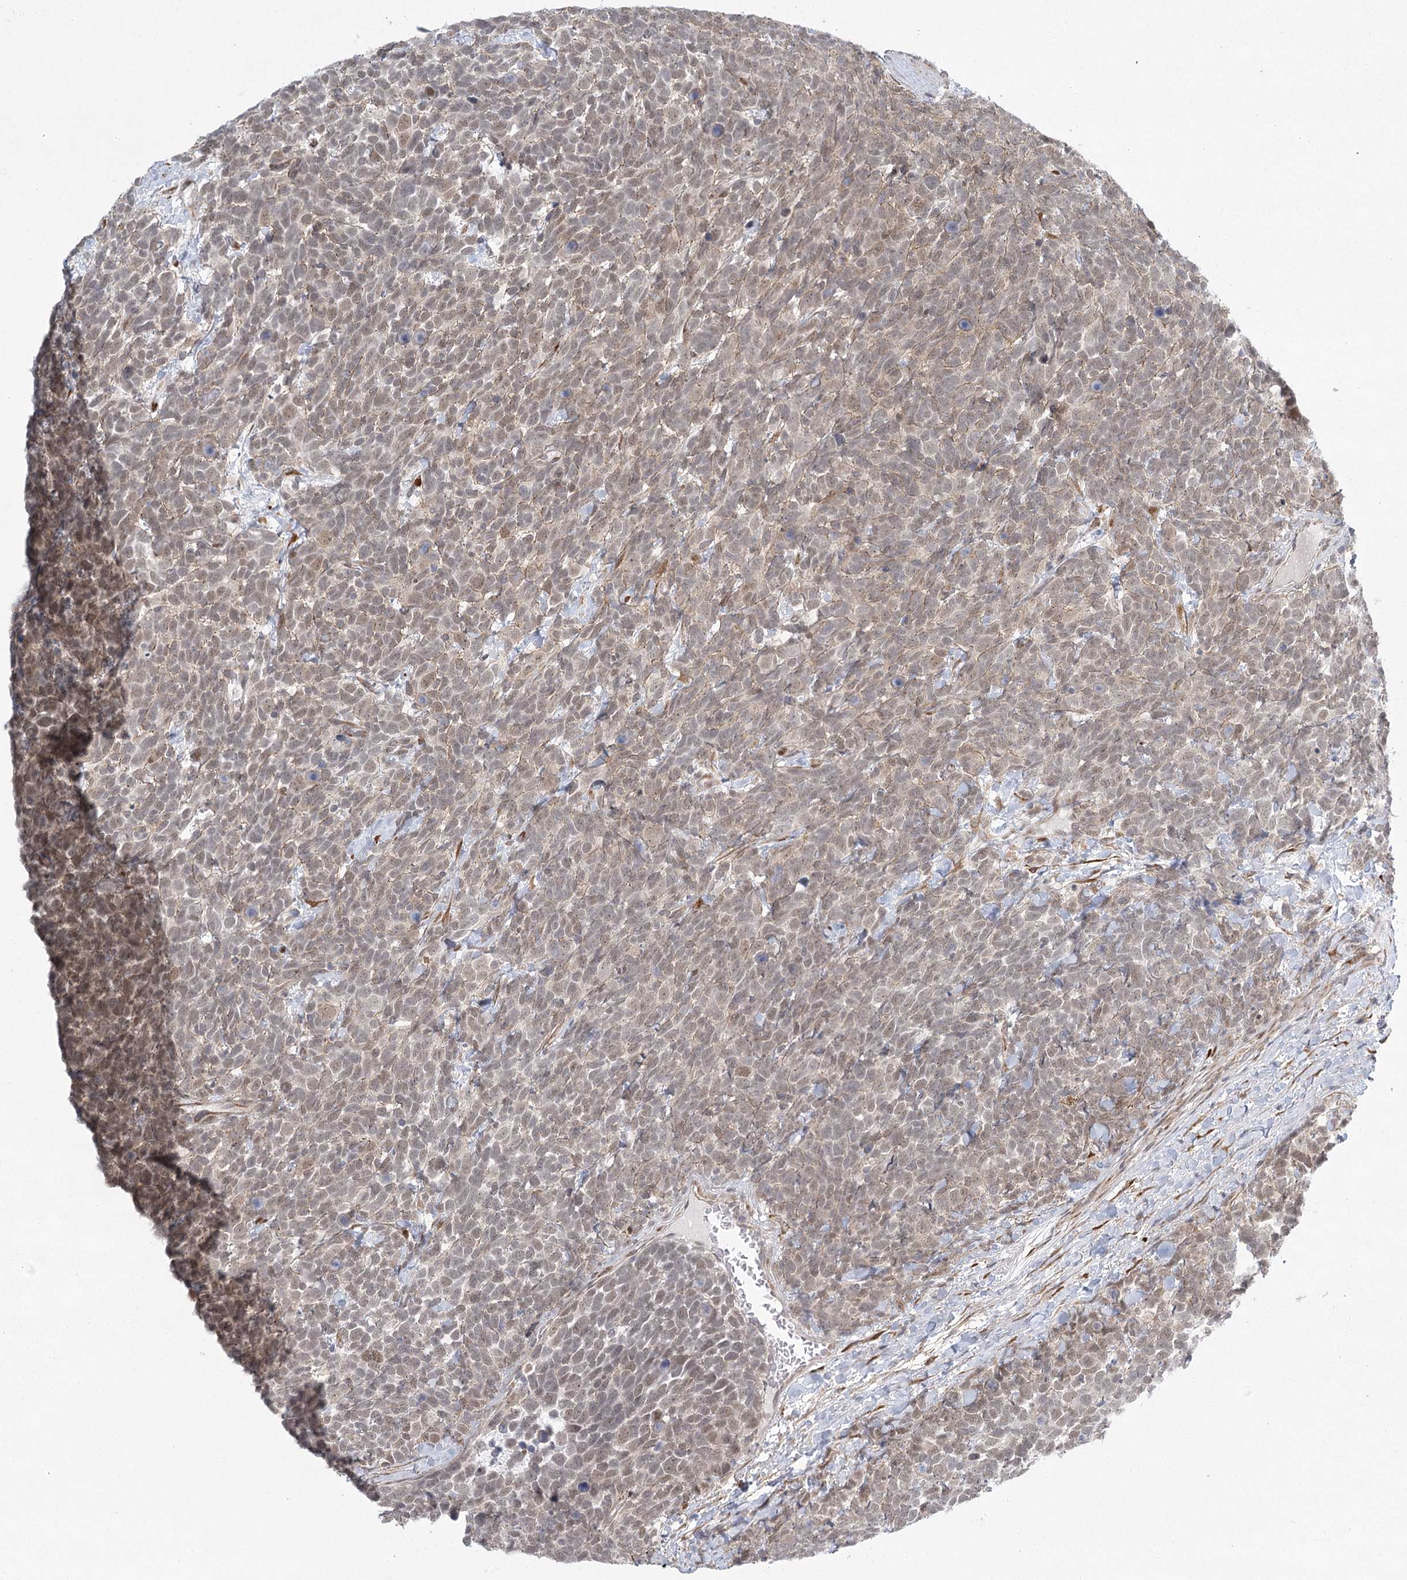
{"staining": {"intensity": "weak", "quantity": "25%-75%", "location": "nuclear"}, "tissue": "urothelial cancer", "cell_type": "Tumor cells", "image_type": "cancer", "snomed": [{"axis": "morphology", "description": "Urothelial carcinoma, High grade"}, {"axis": "topography", "description": "Urinary bladder"}], "caption": "A micrograph of human urothelial cancer stained for a protein displays weak nuclear brown staining in tumor cells. (IHC, brightfield microscopy, high magnification).", "gene": "MED28", "patient": {"sex": "female", "age": 82}}